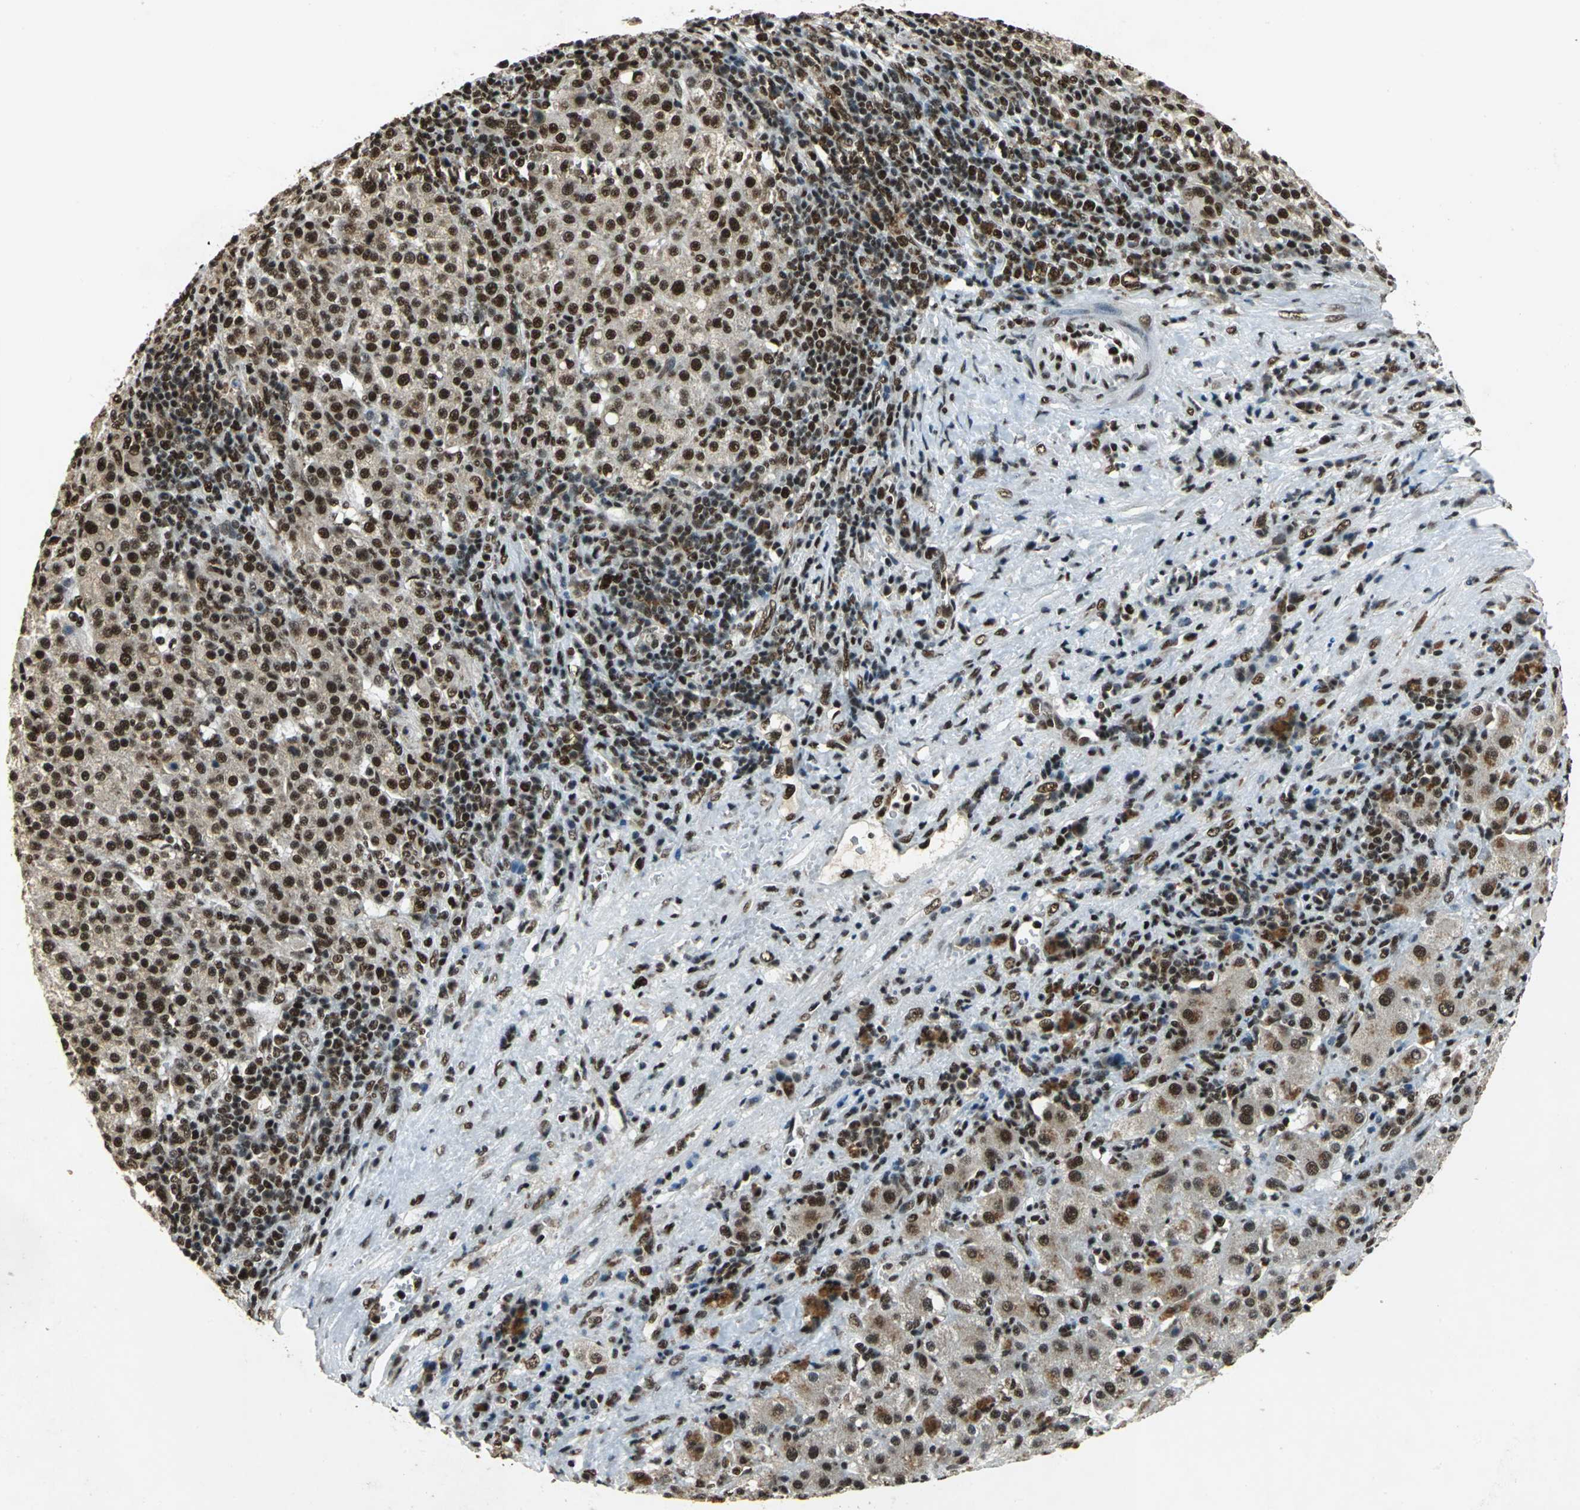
{"staining": {"intensity": "strong", "quantity": ">75%", "location": "nuclear"}, "tissue": "liver cancer", "cell_type": "Tumor cells", "image_type": "cancer", "snomed": [{"axis": "morphology", "description": "Carcinoma, Hepatocellular, NOS"}, {"axis": "topography", "description": "Liver"}], "caption": "Protein positivity by immunohistochemistry reveals strong nuclear positivity in approximately >75% of tumor cells in liver cancer.", "gene": "MTA2", "patient": {"sex": "female", "age": 58}}